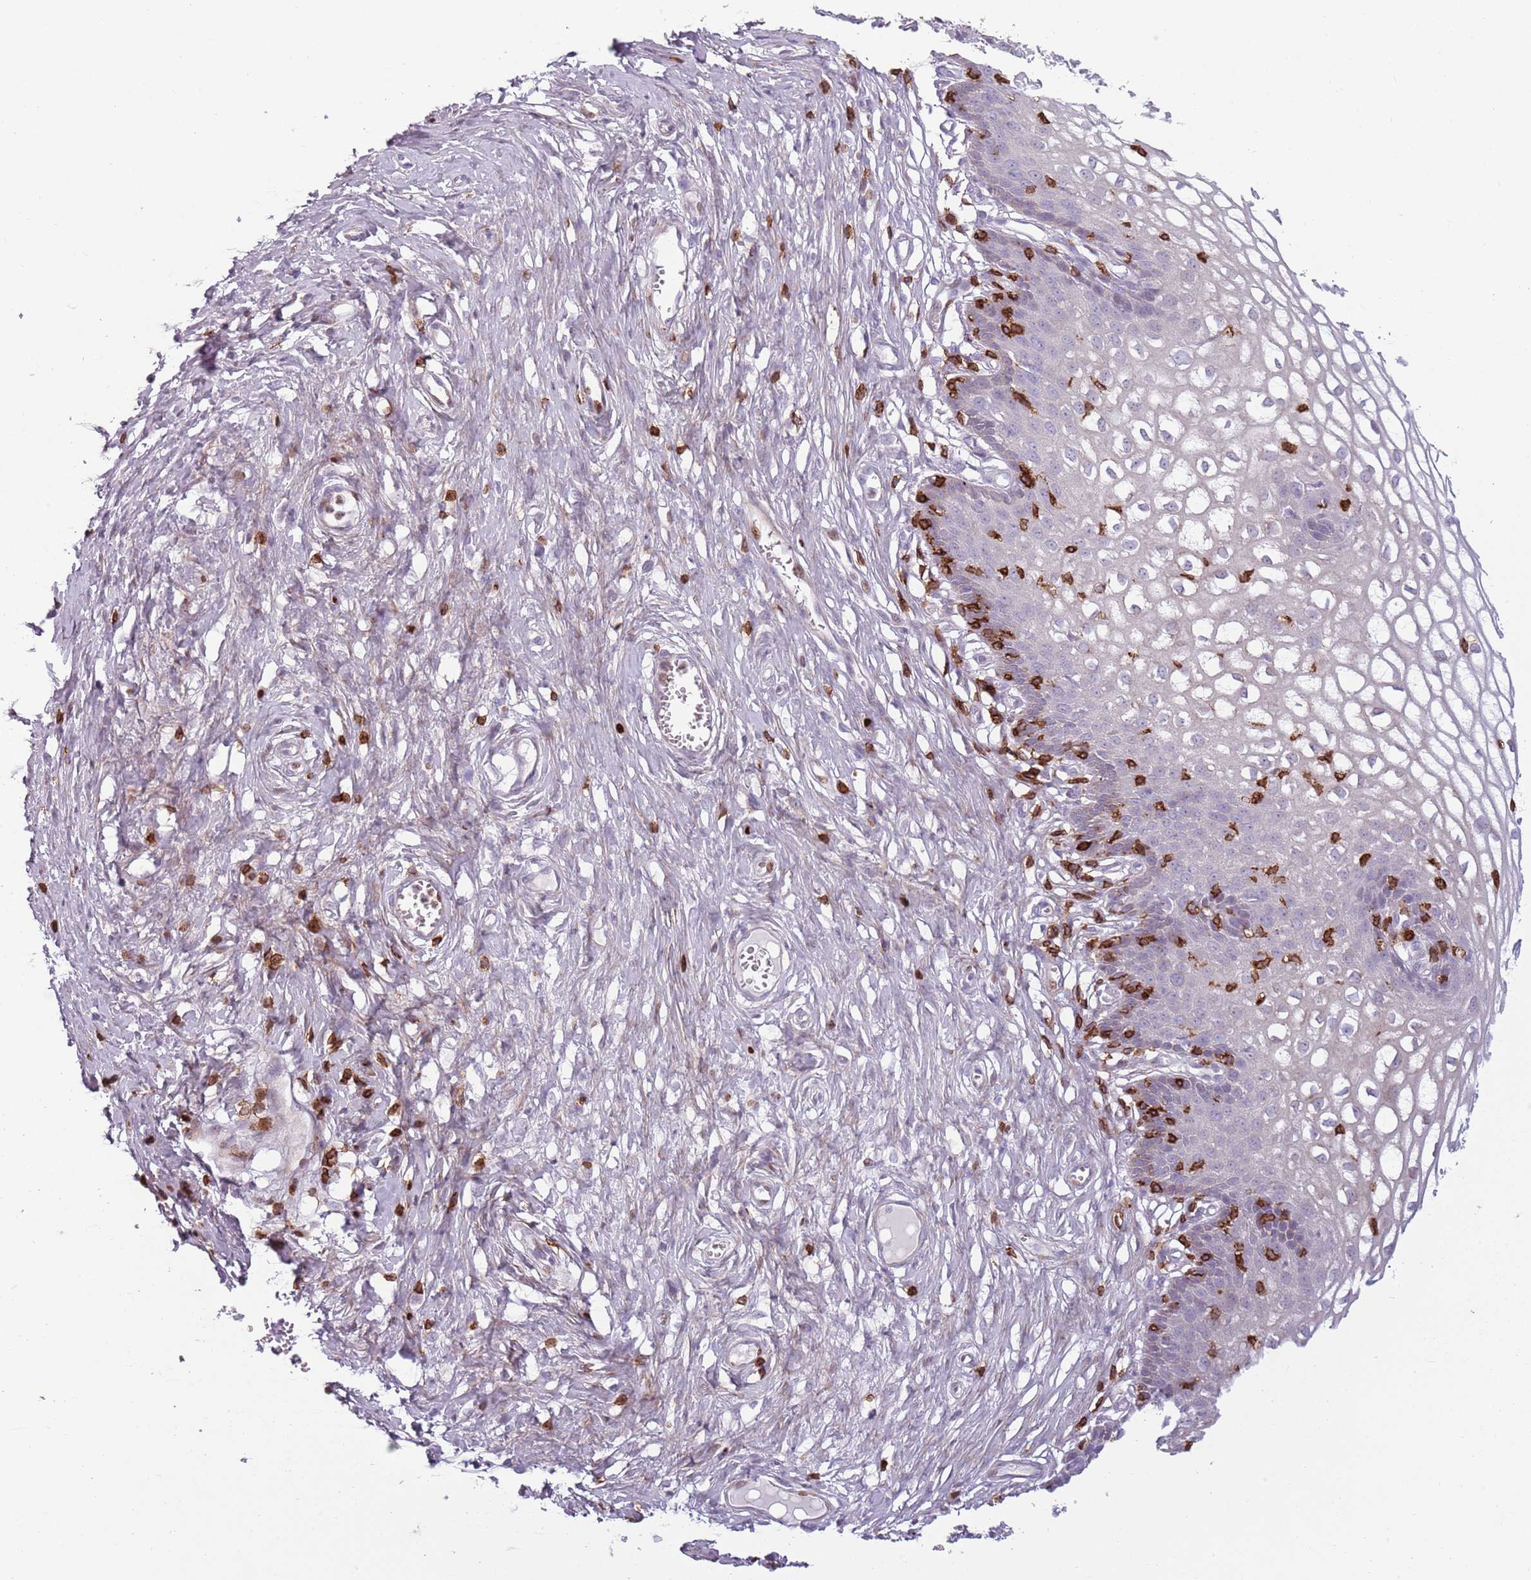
{"staining": {"intensity": "negative", "quantity": "none", "location": "none"}, "tissue": "cervix", "cell_type": "Glandular cells", "image_type": "normal", "snomed": [{"axis": "morphology", "description": "Normal tissue, NOS"}, {"axis": "morphology", "description": "Adenocarcinoma, NOS"}, {"axis": "topography", "description": "Cervix"}], "caption": "High magnification brightfield microscopy of normal cervix stained with DAB (3,3'-diaminobenzidine) (brown) and counterstained with hematoxylin (blue): glandular cells show no significant staining. (DAB (3,3'-diaminobenzidine) immunohistochemistry (IHC) visualized using brightfield microscopy, high magnification).", "gene": "ZNF583", "patient": {"sex": "female", "age": 29}}